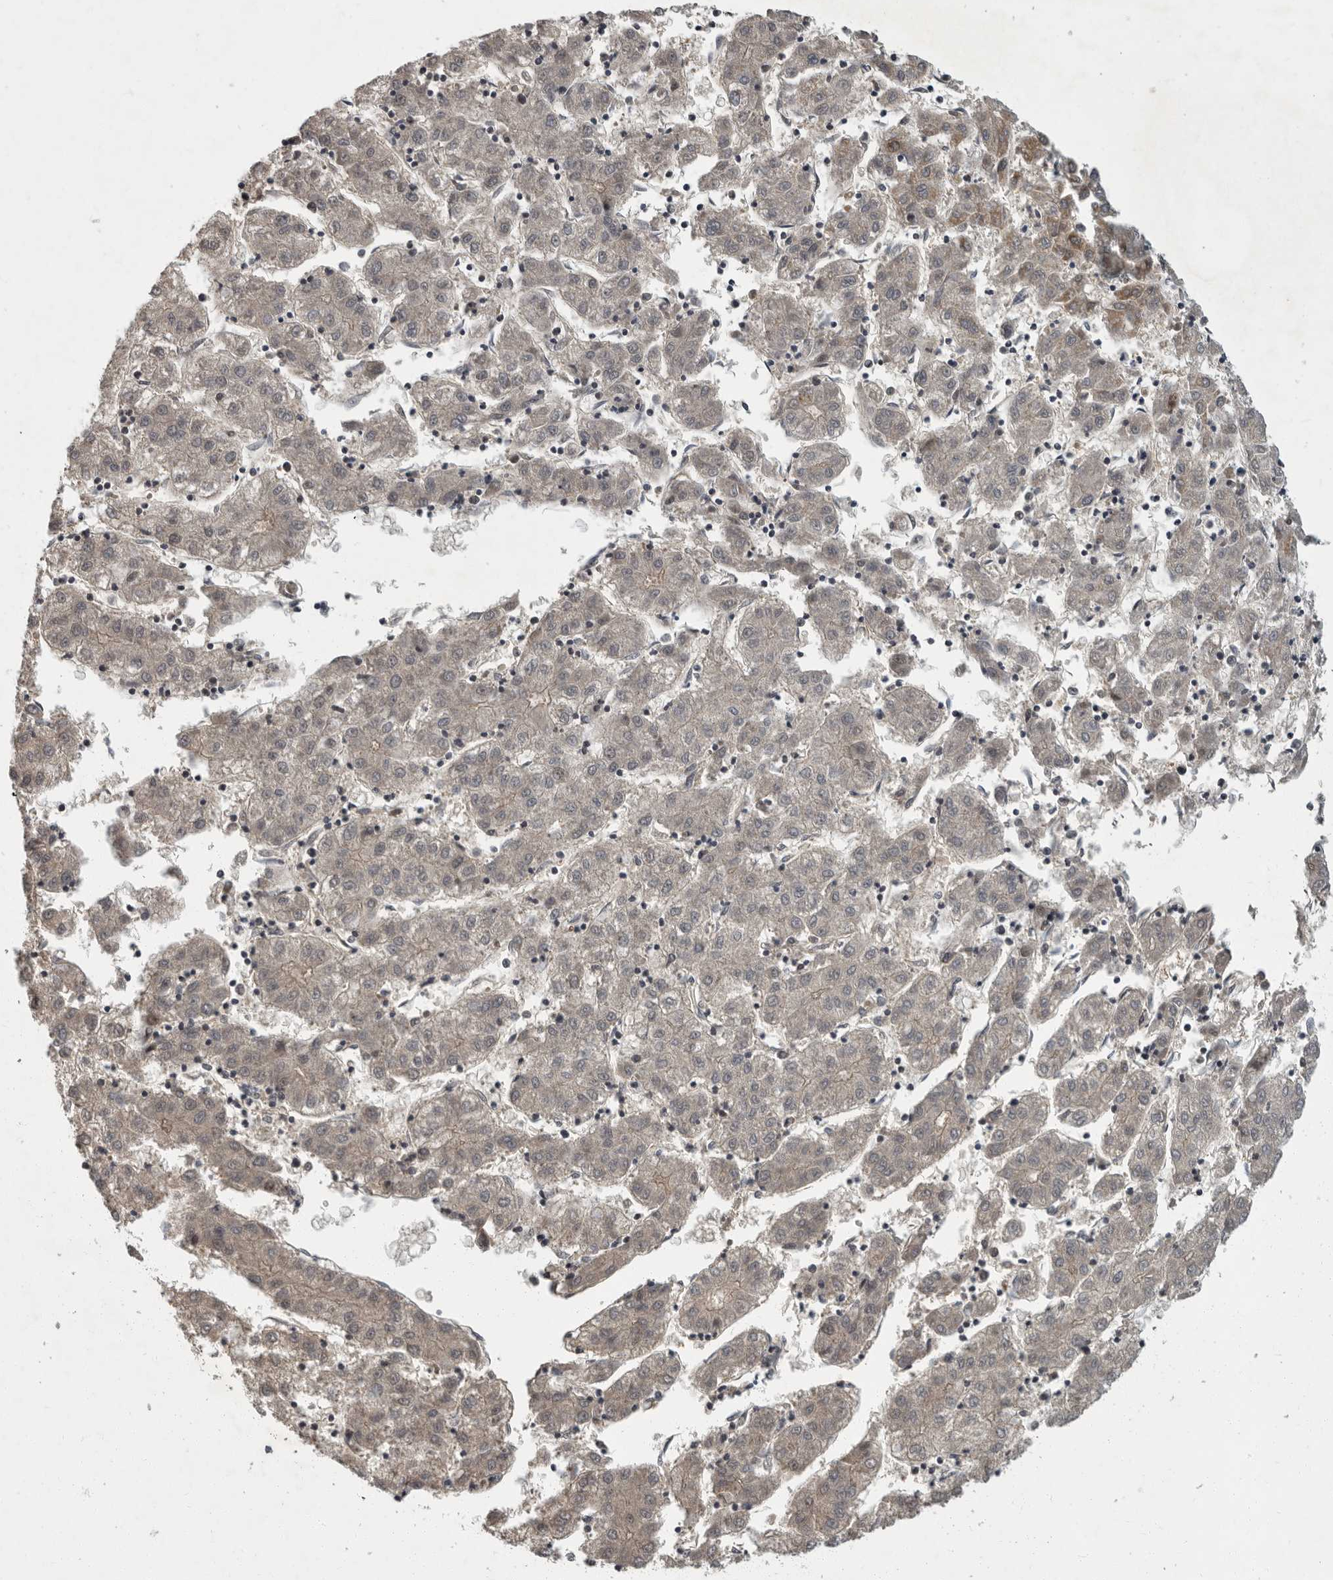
{"staining": {"intensity": "weak", "quantity": "<25%", "location": "cytoplasmic/membranous"}, "tissue": "liver cancer", "cell_type": "Tumor cells", "image_type": "cancer", "snomed": [{"axis": "morphology", "description": "Carcinoma, Hepatocellular, NOS"}, {"axis": "topography", "description": "Liver"}], "caption": "Liver hepatocellular carcinoma stained for a protein using IHC shows no positivity tumor cells.", "gene": "PDE7A", "patient": {"sex": "male", "age": 72}}